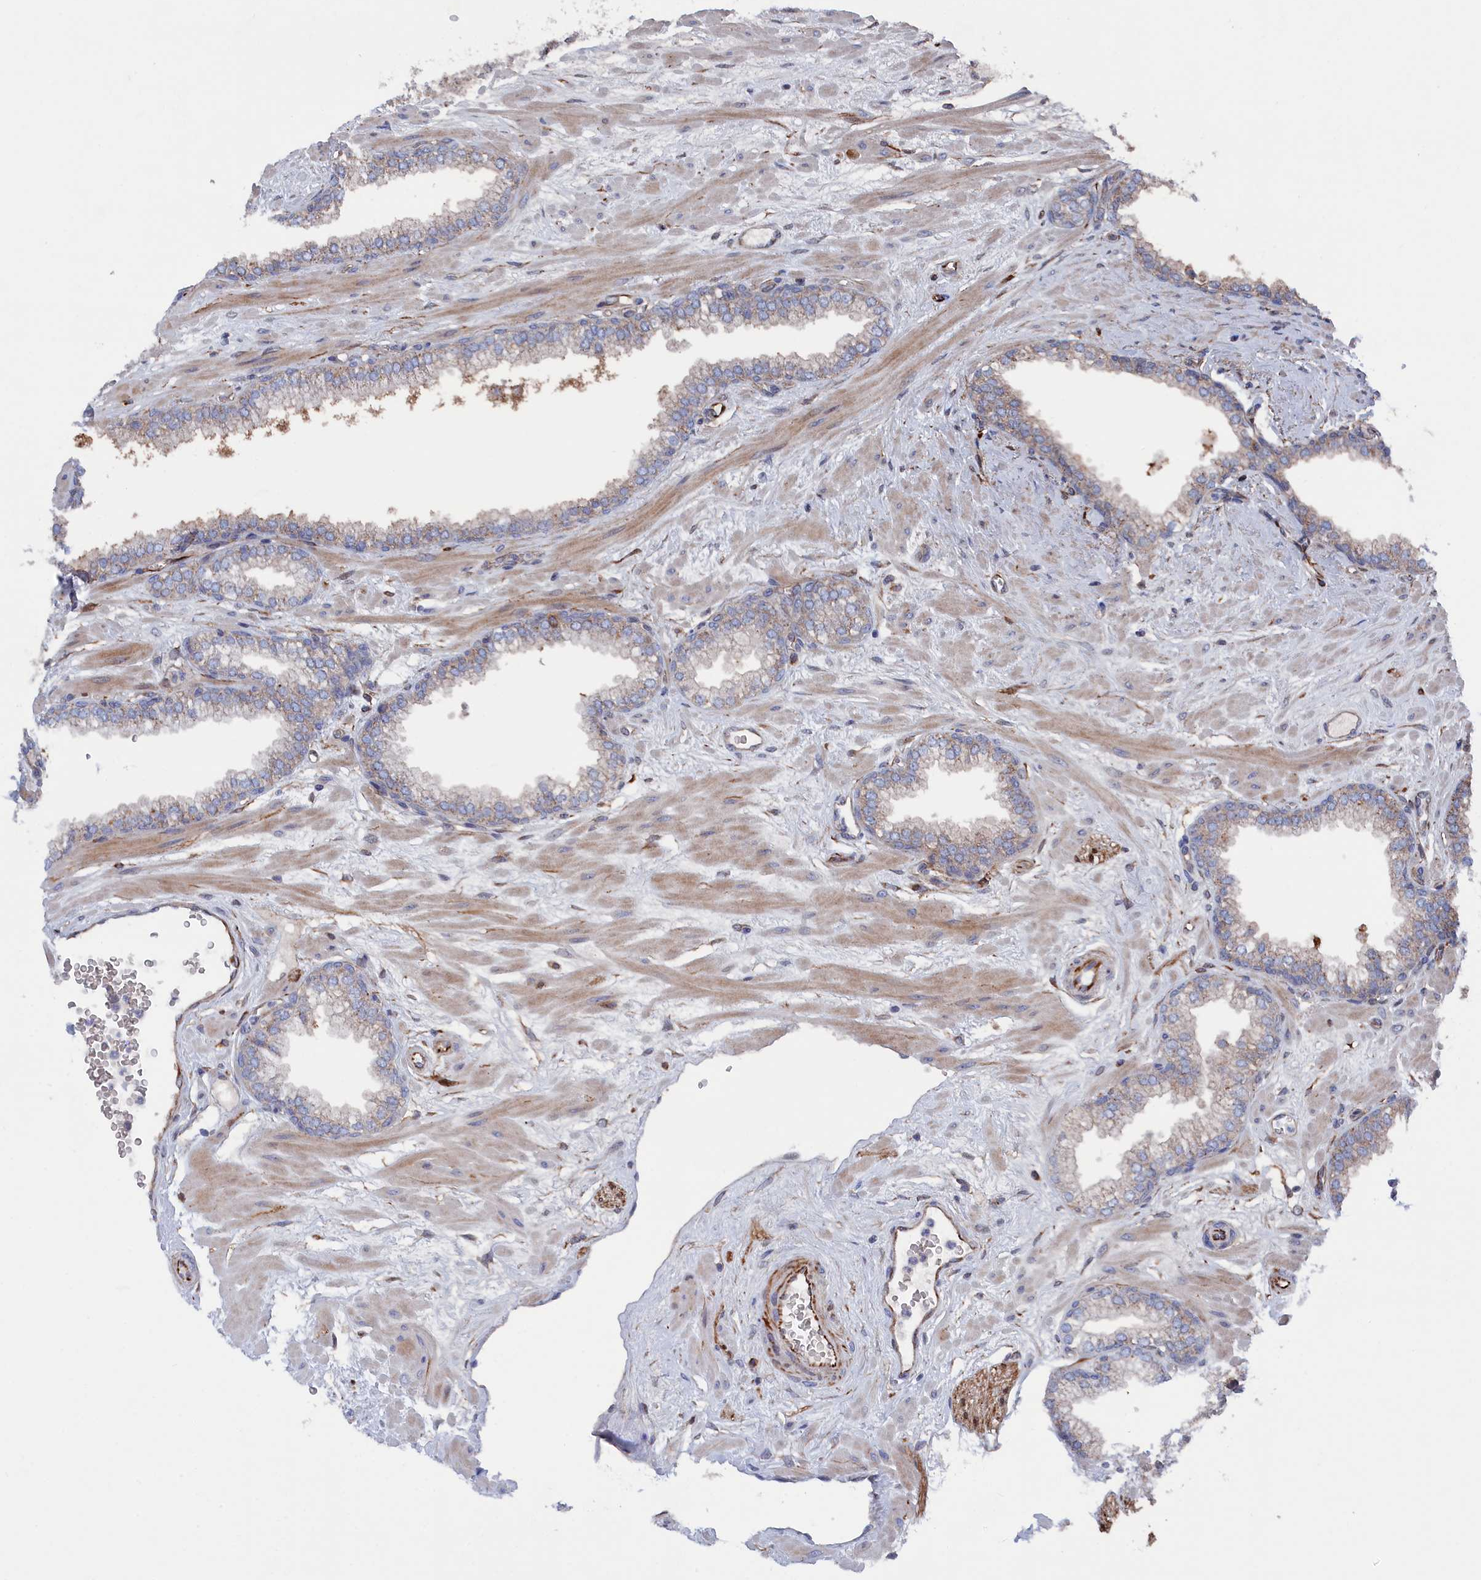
{"staining": {"intensity": "weak", "quantity": "25%-75%", "location": "cytoplasmic/membranous"}, "tissue": "prostate", "cell_type": "Glandular cells", "image_type": "normal", "snomed": [{"axis": "morphology", "description": "Normal tissue, NOS"}, {"axis": "morphology", "description": "Urothelial carcinoma, Low grade"}, {"axis": "topography", "description": "Urinary bladder"}, {"axis": "topography", "description": "Prostate"}], "caption": "This is an image of immunohistochemistry (IHC) staining of benign prostate, which shows weak expression in the cytoplasmic/membranous of glandular cells.", "gene": "SMG9", "patient": {"sex": "male", "age": 60}}